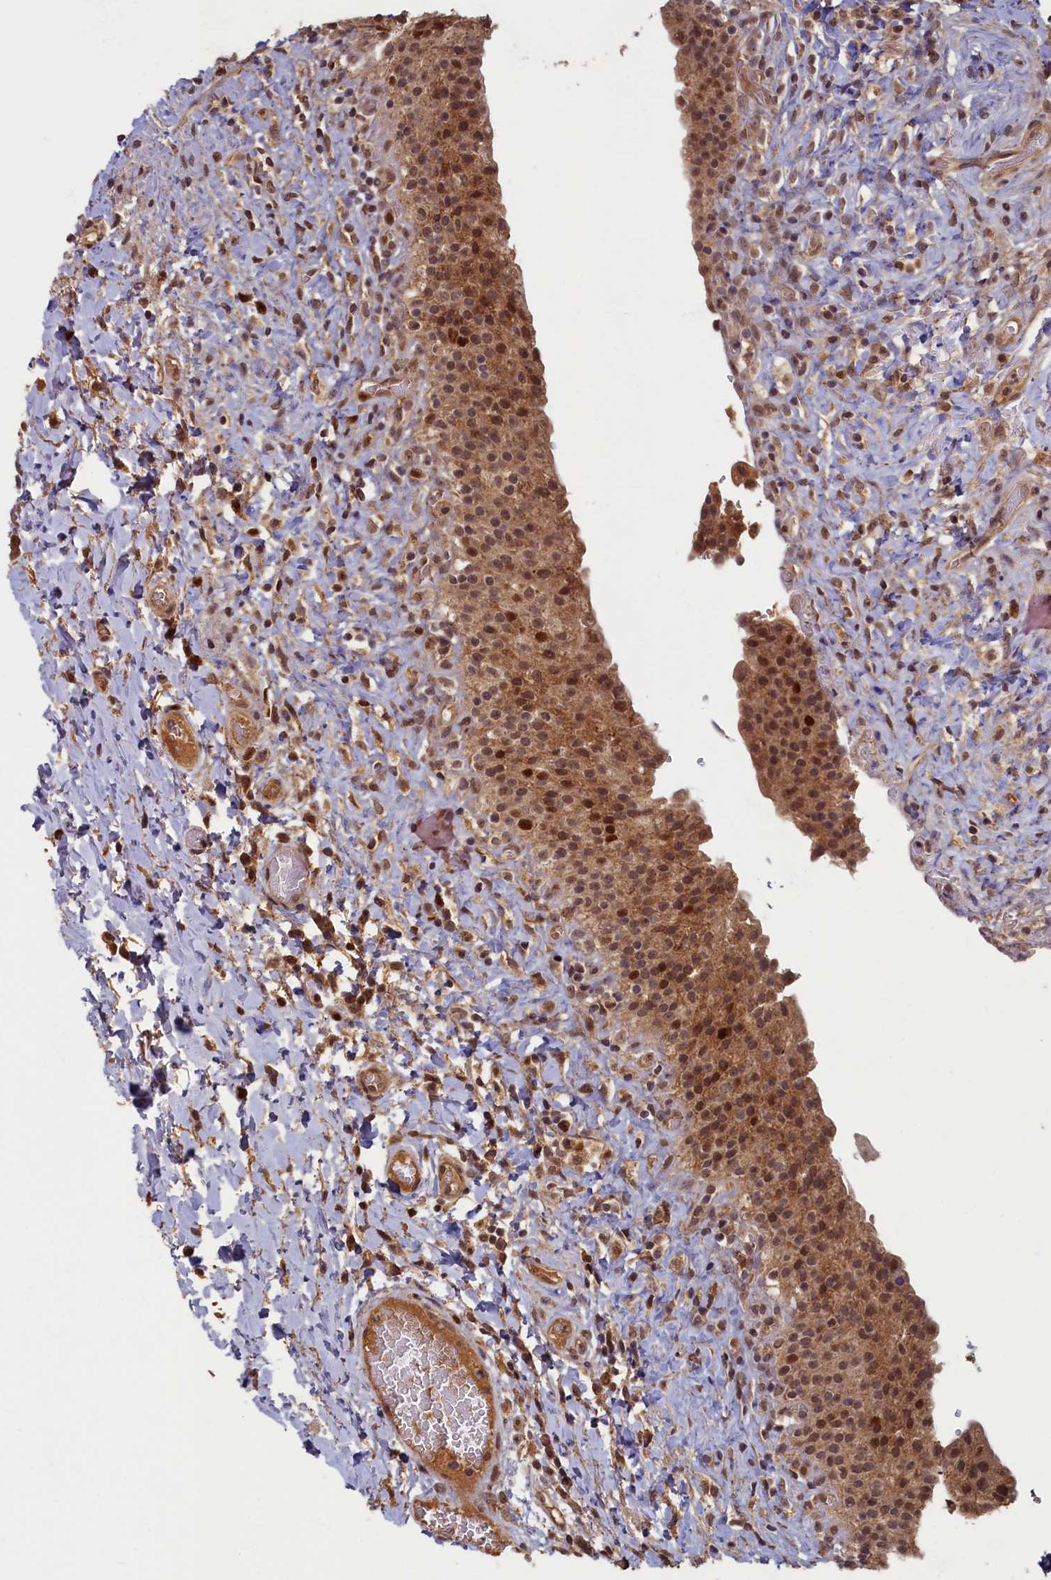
{"staining": {"intensity": "moderate", "quantity": ">75%", "location": "cytoplasmic/membranous,nuclear"}, "tissue": "urinary bladder", "cell_type": "Urothelial cells", "image_type": "normal", "snomed": [{"axis": "morphology", "description": "Normal tissue, NOS"}, {"axis": "morphology", "description": "Inflammation, NOS"}, {"axis": "topography", "description": "Urinary bladder"}], "caption": "Immunohistochemistry staining of benign urinary bladder, which displays medium levels of moderate cytoplasmic/membranous,nuclear expression in approximately >75% of urothelial cells indicating moderate cytoplasmic/membranous,nuclear protein staining. The staining was performed using DAB (3,3'-diaminobenzidine) (brown) for protein detection and nuclei were counterstained in hematoxylin (blue).", "gene": "BRCA1", "patient": {"sex": "male", "age": 64}}